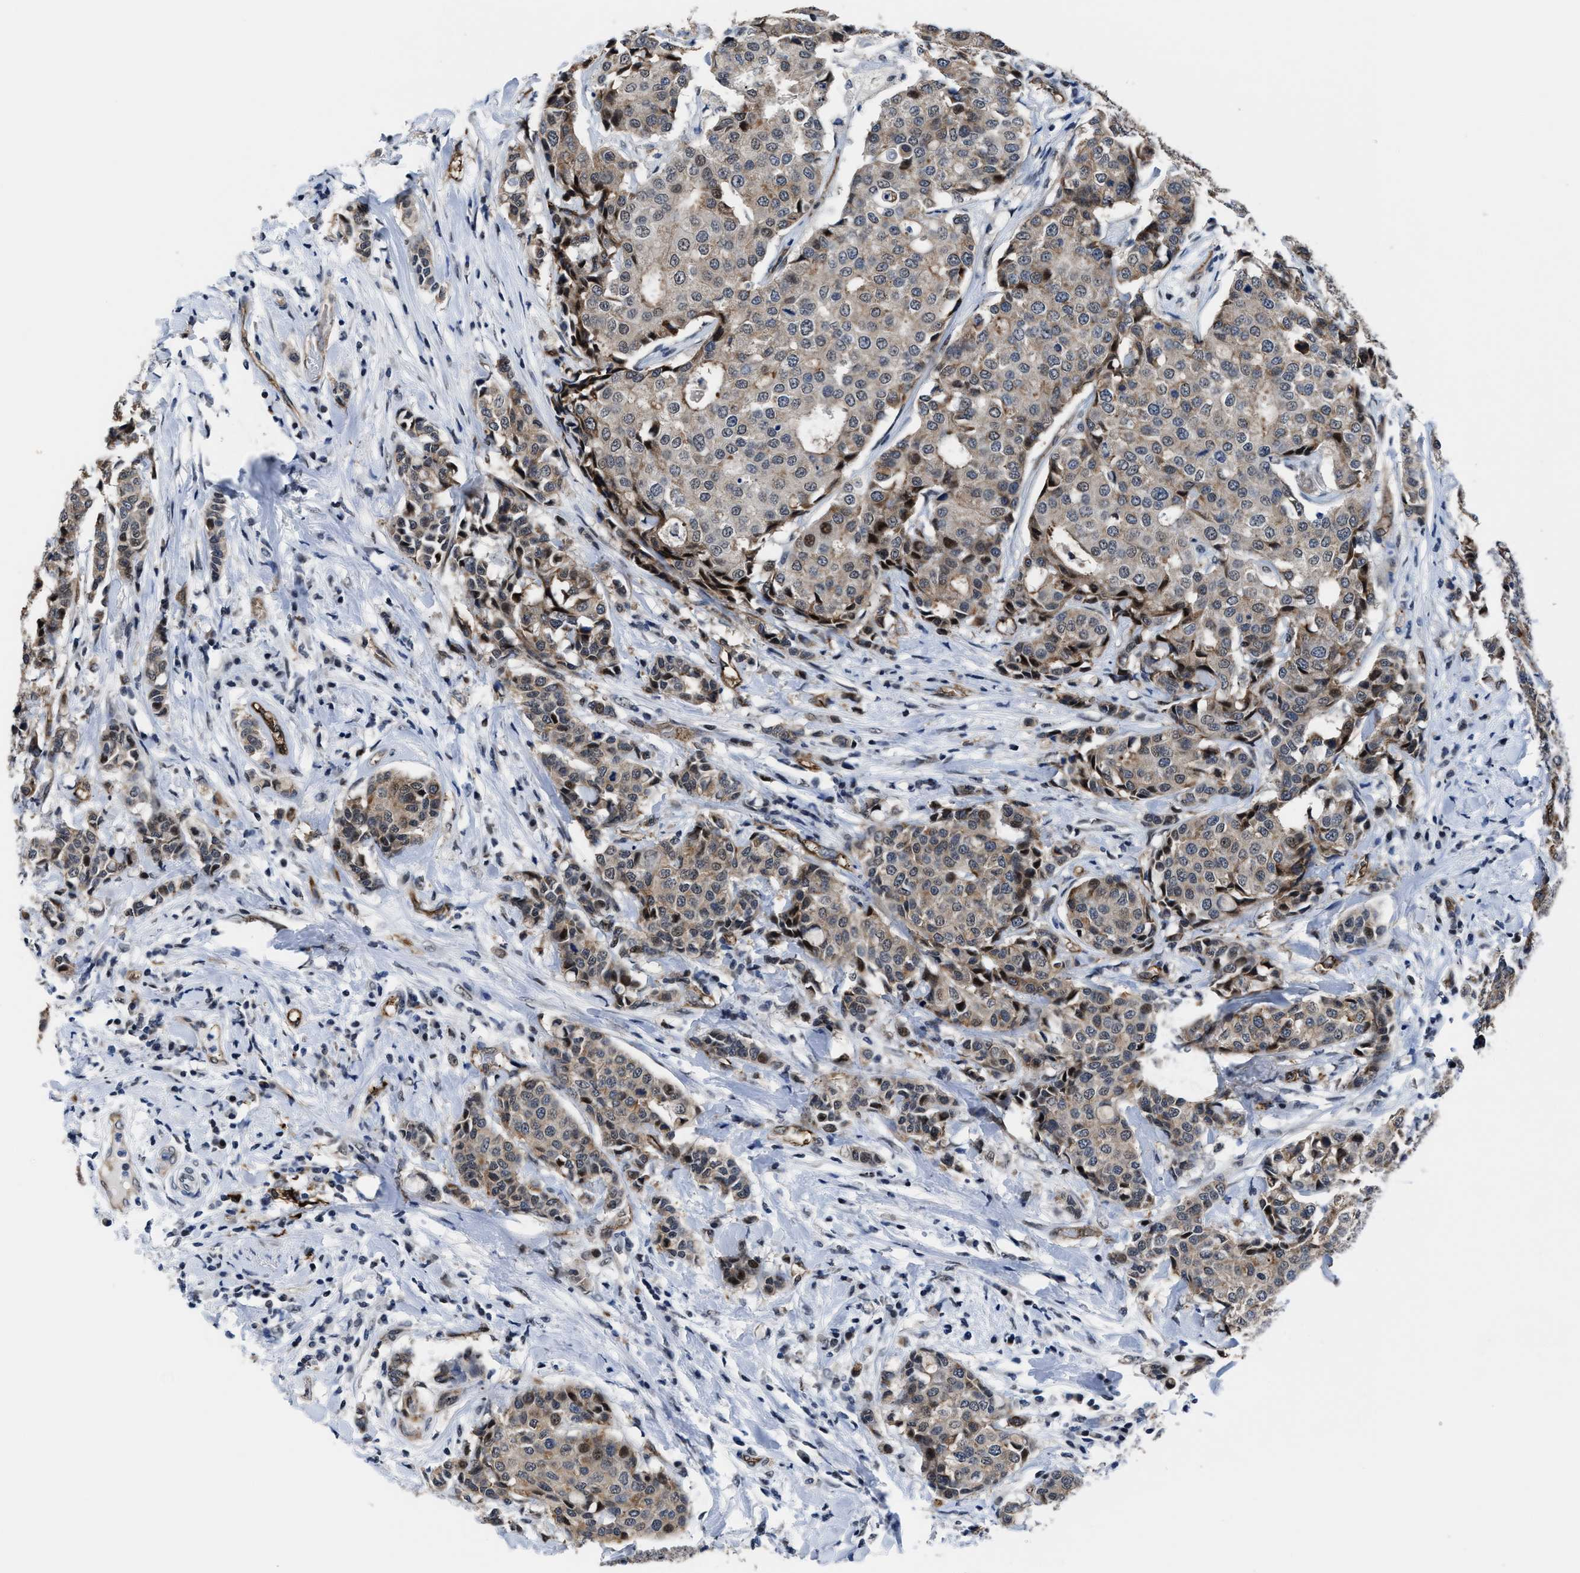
{"staining": {"intensity": "weak", "quantity": ">75%", "location": "cytoplasmic/membranous,nuclear"}, "tissue": "breast cancer", "cell_type": "Tumor cells", "image_type": "cancer", "snomed": [{"axis": "morphology", "description": "Duct carcinoma"}, {"axis": "topography", "description": "Breast"}], "caption": "An IHC micrograph of tumor tissue is shown. Protein staining in brown highlights weak cytoplasmic/membranous and nuclear positivity in infiltrating ductal carcinoma (breast) within tumor cells.", "gene": "MARCKSL1", "patient": {"sex": "female", "age": 27}}